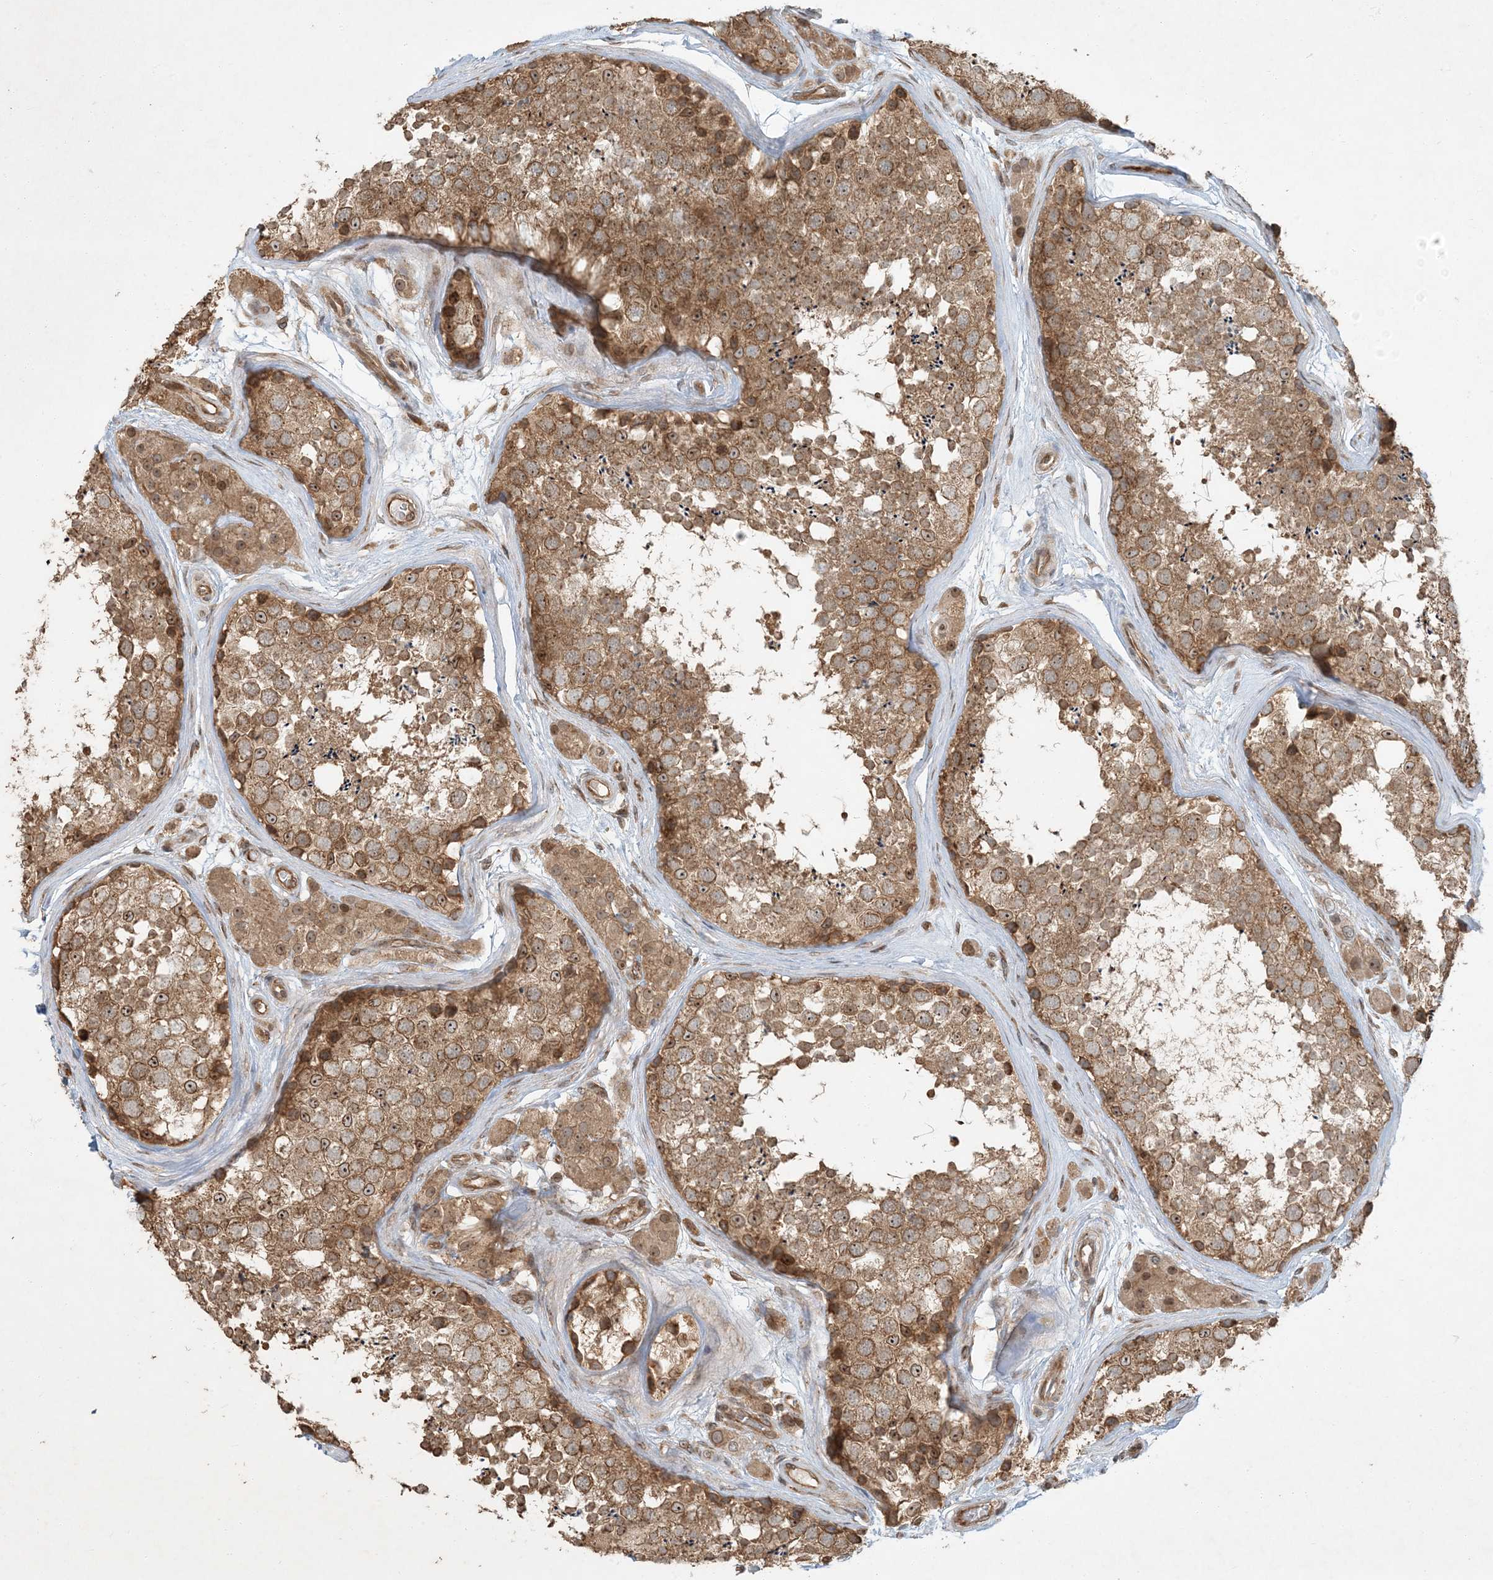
{"staining": {"intensity": "moderate", "quantity": ">75%", "location": "cytoplasmic/membranous"}, "tissue": "testis", "cell_type": "Cells in seminiferous ducts", "image_type": "normal", "snomed": [{"axis": "morphology", "description": "Normal tissue, NOS"}, {"axis": "topography", "description": "Testis"}], "caption": "The image shows staining of benign testis, revealing moderate cytoplasmic/membranous protein expression (brown color) within cells in seminiferous ducts. The staining was performed using DAB (3,3'-diaminobenzidine) to visualize the protein expression in brown, while the nuclei were stained in blue with hematoxylin (Magnification: 20x).", "gene": "COMMD8", "patient": {"sex": "male", "age": 56}}